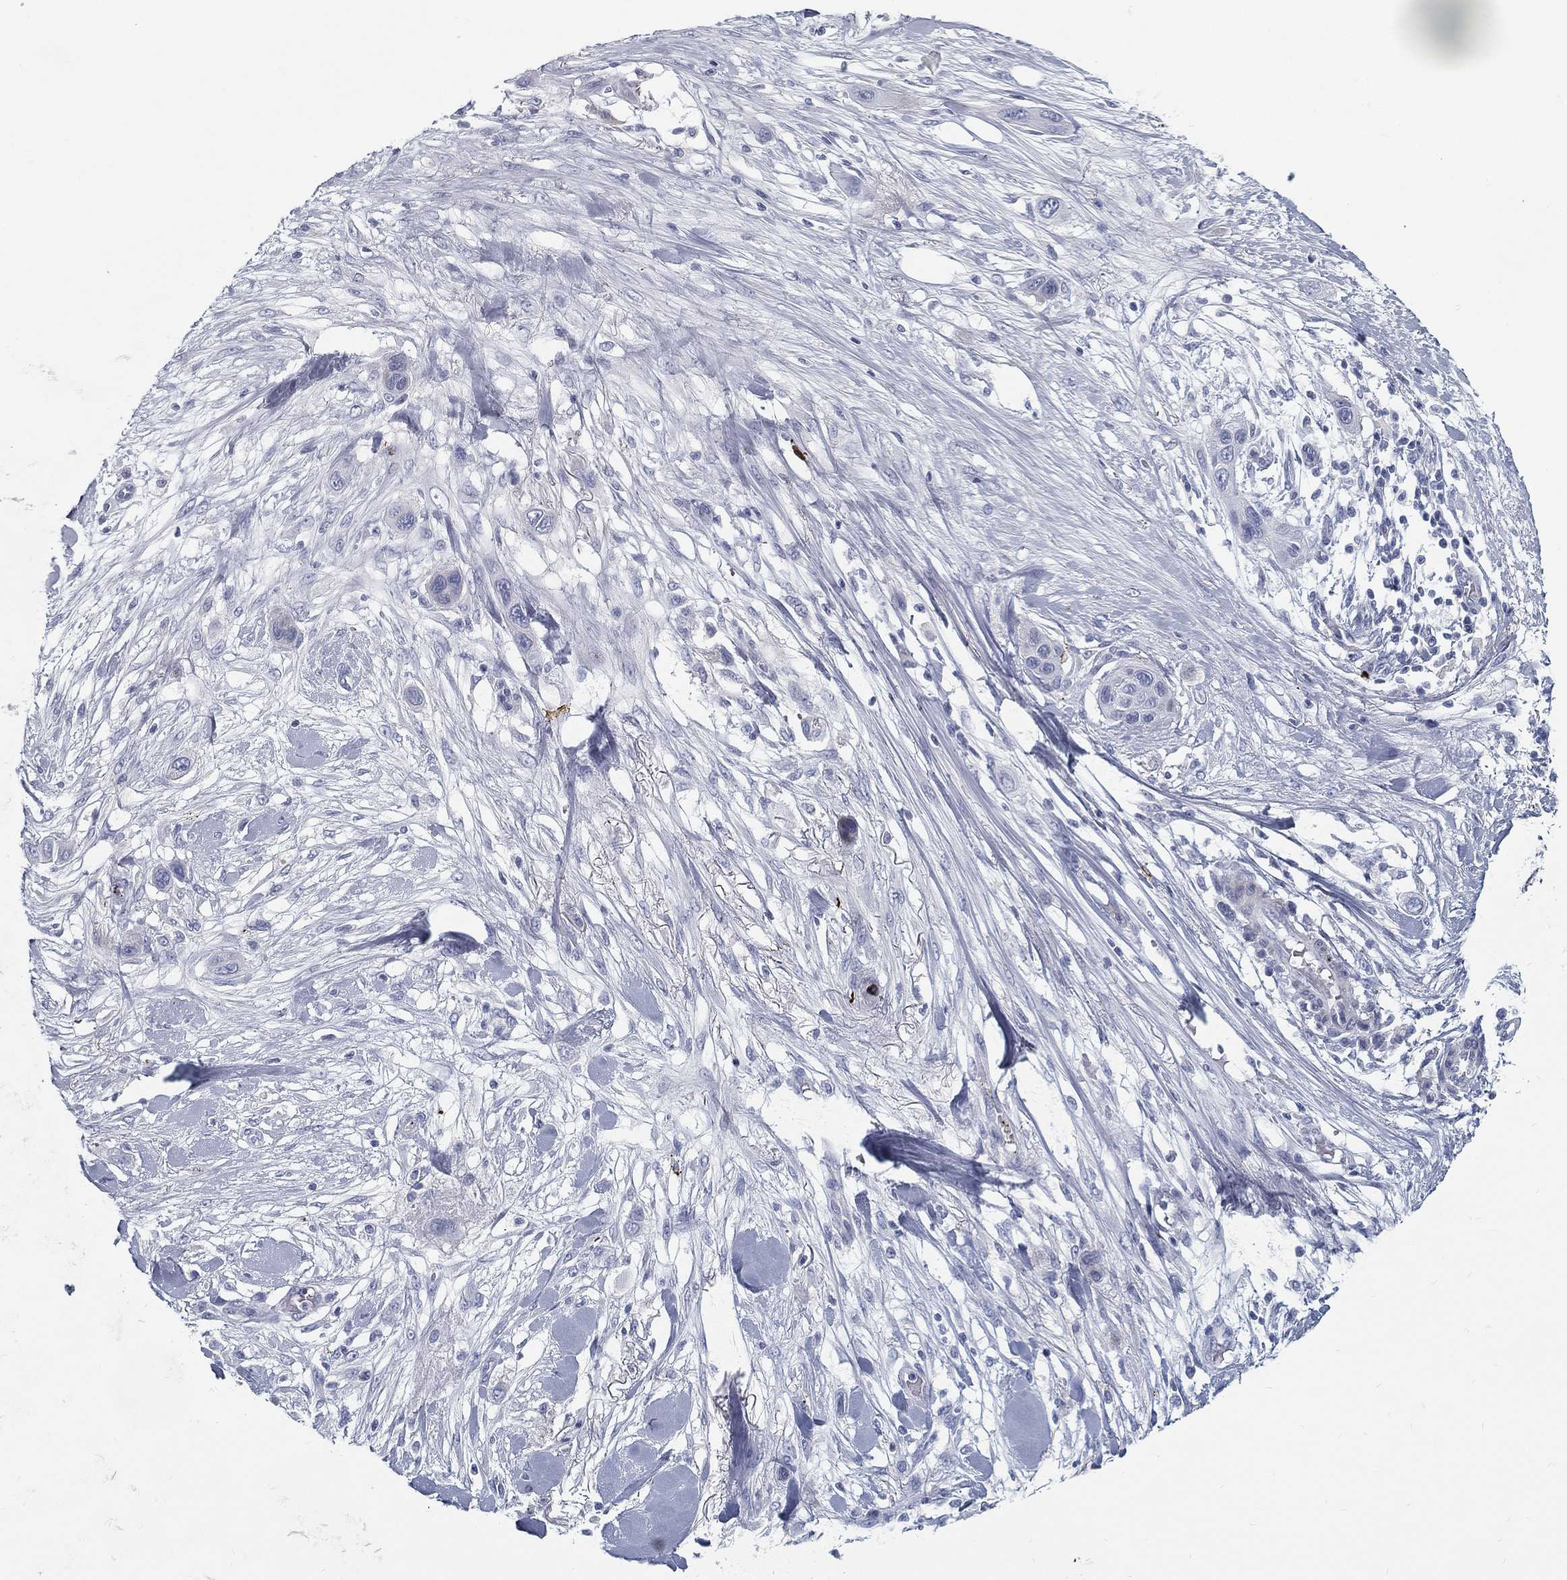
{"staining": {"intensity": "negative", "quantity": "none", "location": "none"}, "tissue": "skin cancer", "cell_type": "Tumor cells", "image_type": "cancer", "snomed": [{"axis": "morphology", "description": "Squamous cell carcinoma, NOS"}, {"axis": "topography", "description": "Skin"}], "caption": "DAB immunohistochemical staining of squamous cell carcinoma (skin) shows no significant staining in tumor cells. (Stains: DAB IHC with hematoxylin counter stain, Microscopy: brightfield microscopy at high magnification).", "gene": "SPPL2C", "patient": {"sex": "male", "age": 79}}